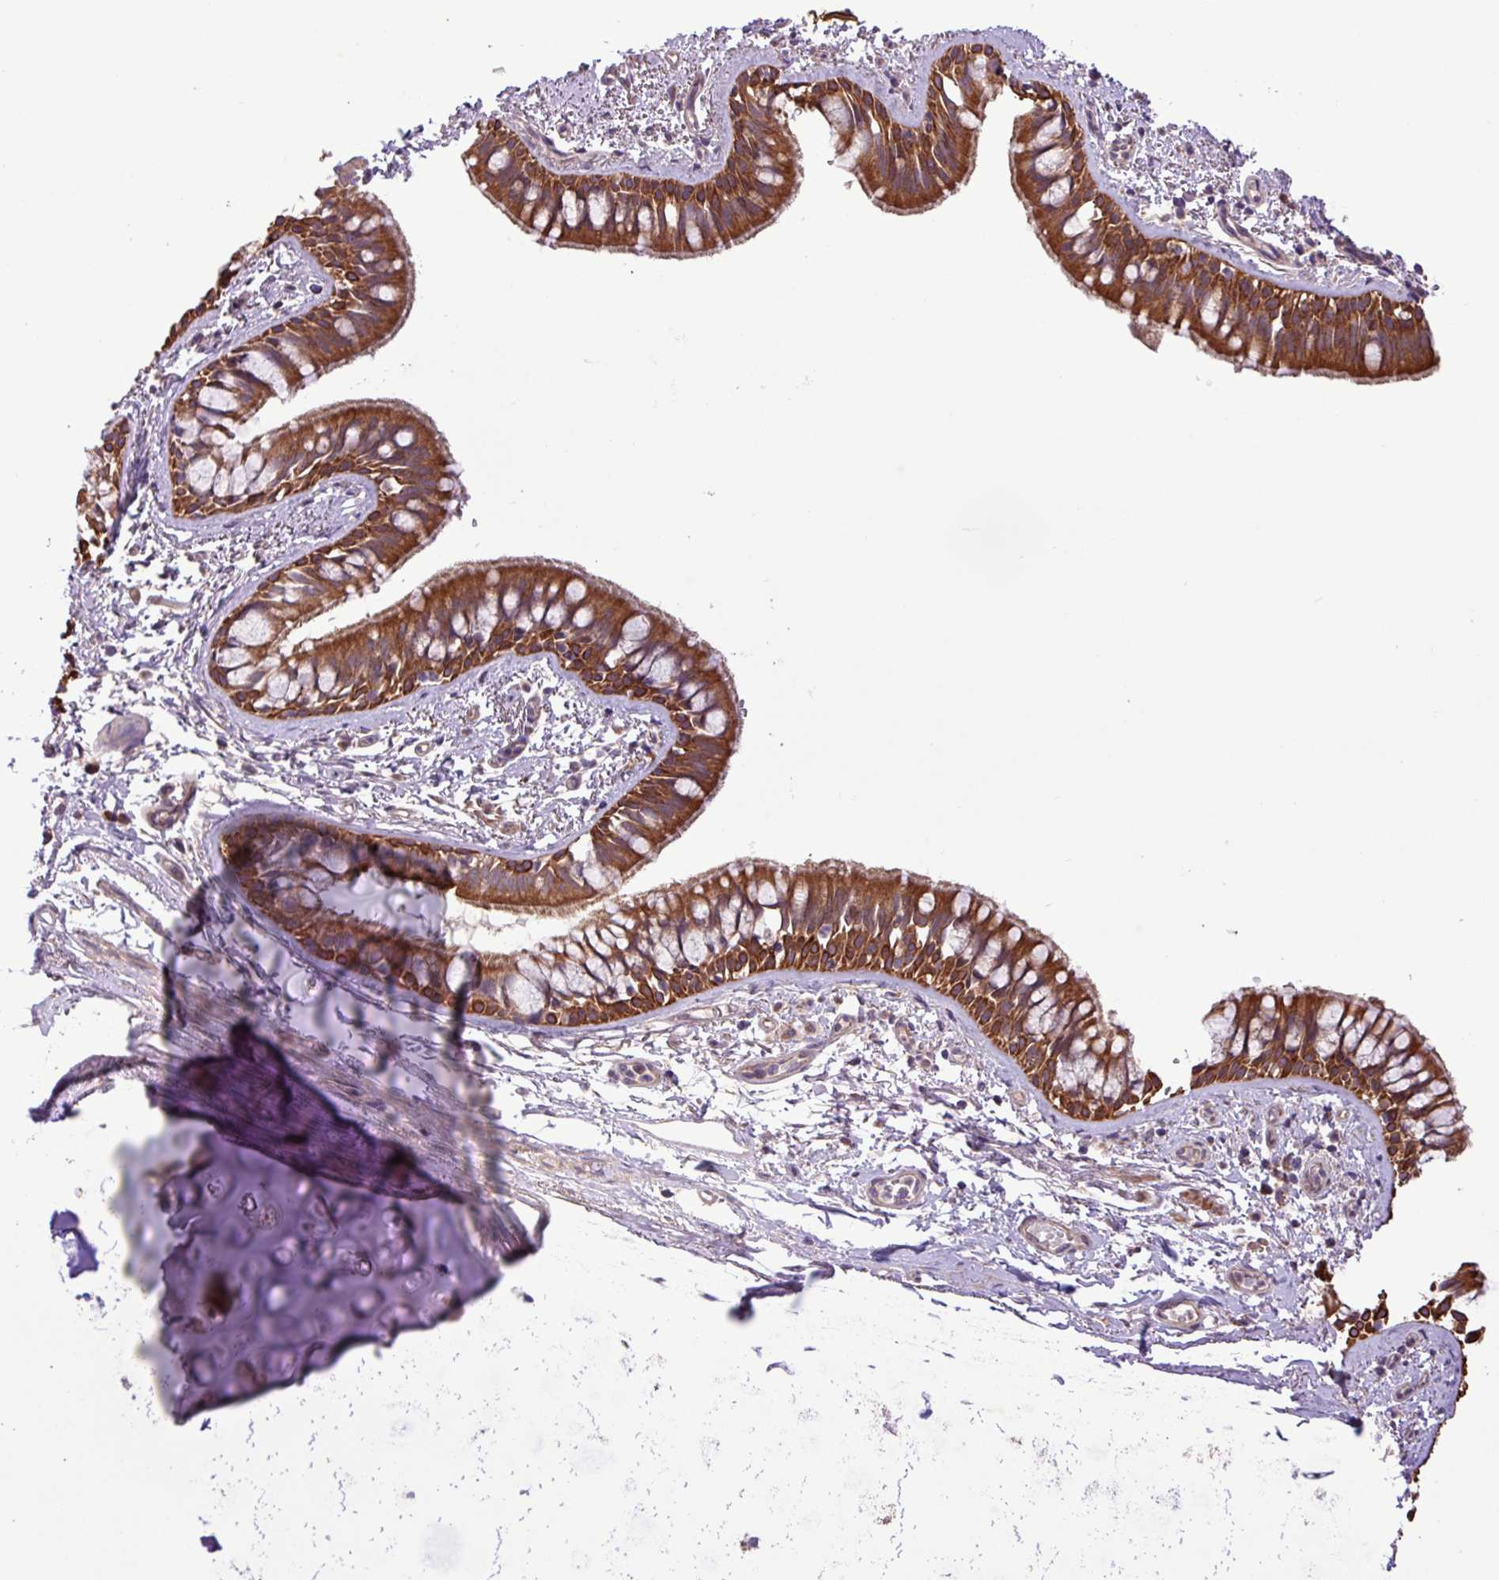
{"staining": {"intensity": "strong", "quantity": ">75%", "location": "cytoplasmic/membranous"}, "tissue": "bronchus", "cell_type": "Respiratory epithelial cells", "image_type": "normal", "snomed": [{"axis": "morphology", "description": "Normal tissue, NOS"}, {"axis": "topography", "description": "Lymph node"}, {"axis": "topography", "description": "Cartilage tissue"}, {"axis": "topography", "description": "Bronchus"}], "caption": "DAB immunohistochemical staining of benign bronchus reveals strong cytoplasmic/membranous protein staining in about >75% of respiratory epithelial cells. (DAB = brown stain, brightfield microscopy at high magnification).", "gene": "TIMM10B", "patient": {"sex": "female", "age": 70}}